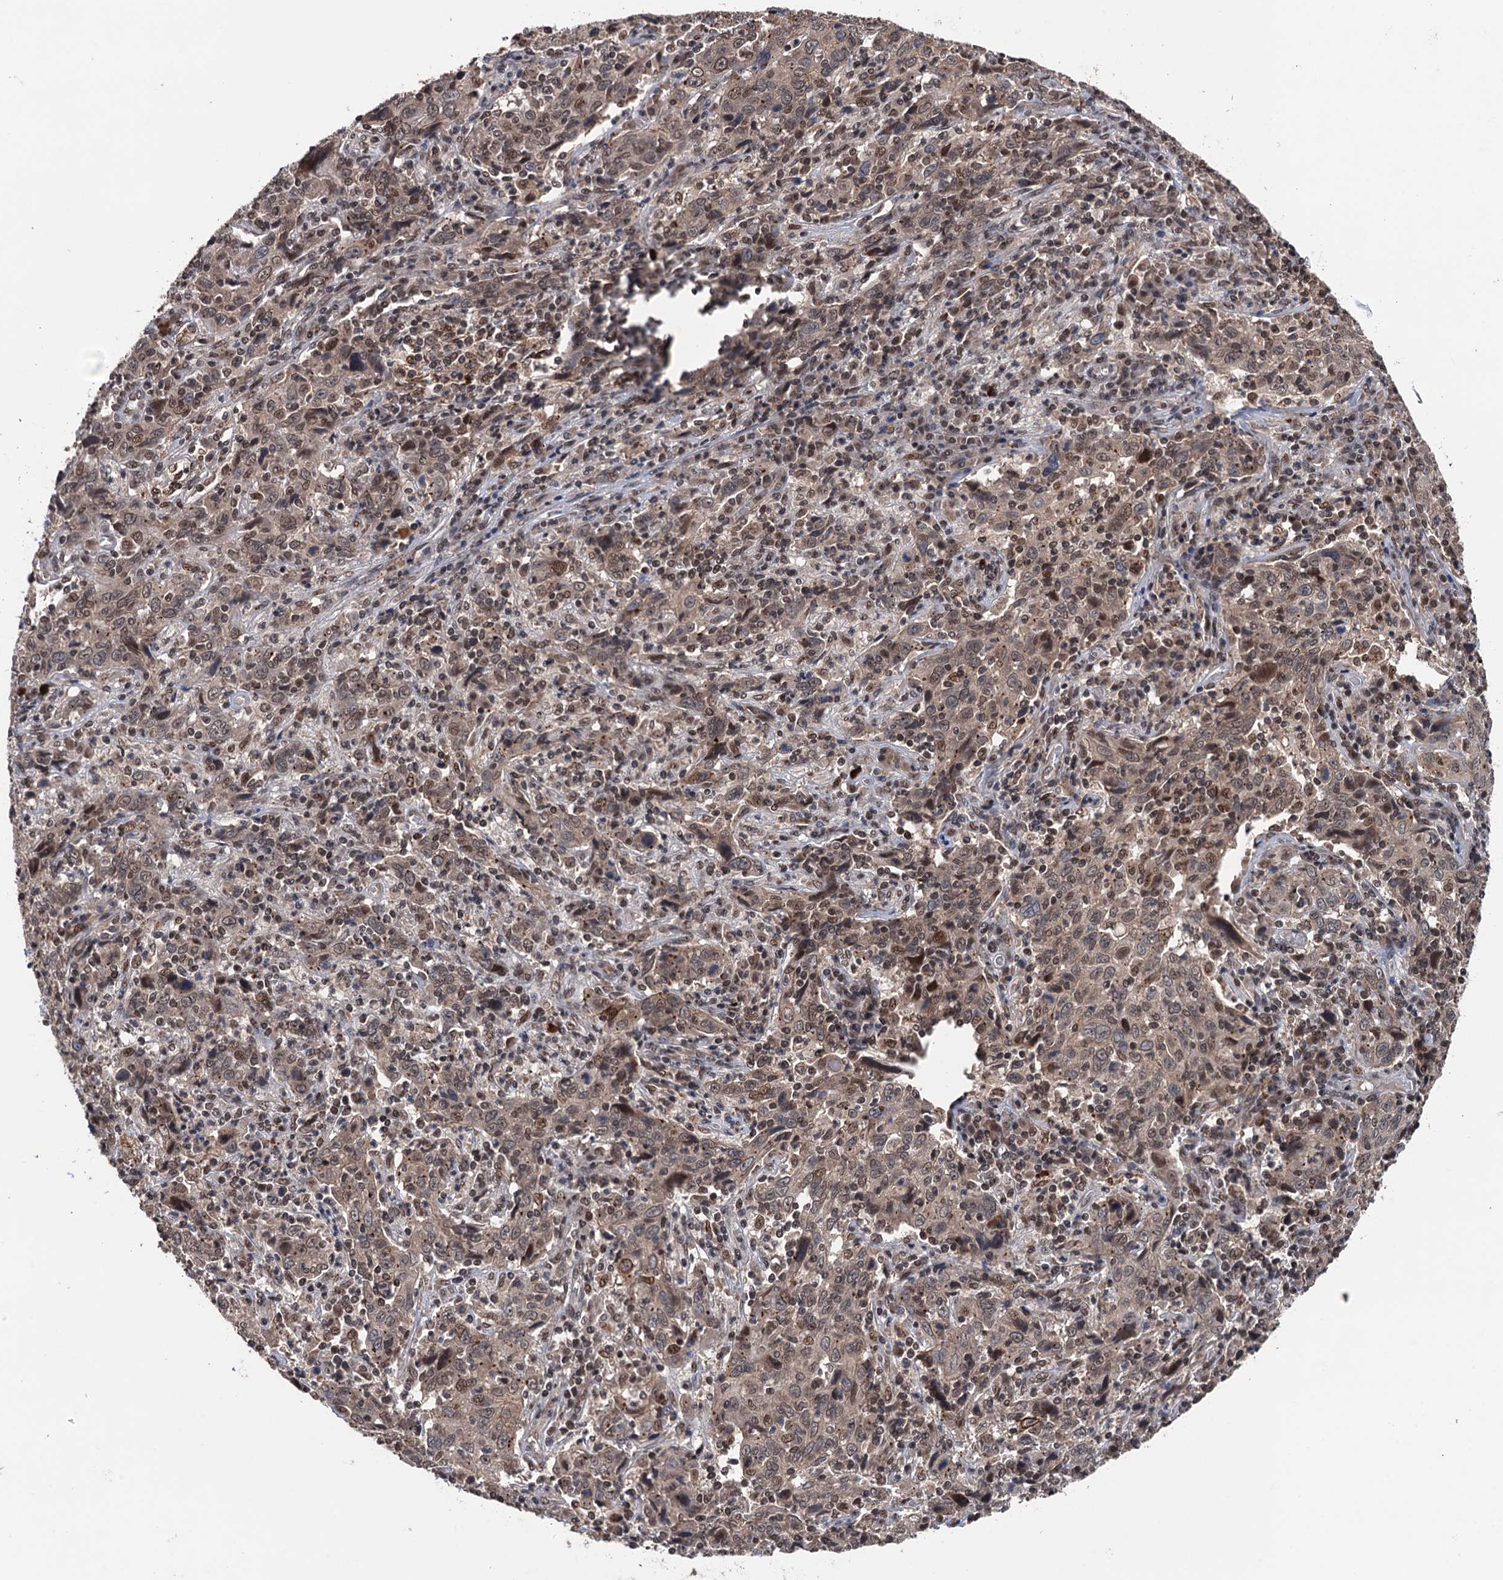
{"staining": {"intensity": "moderate", "quantity": "<25%", "location": "nuclear"}, "tissue": "cervical cancer", "cell_type": "Tumor cells", "image_type": "cancer", "snomed": [{"axis": "morphology", "description": "Squamous cell carcinoma, NOS"}, {"axis": "topography", "description": "Cervix"}], "caption": "Immunohistochemistry (IHC) staining of cervical squamous cell carcinoma, which displays low levels of moderate nuclear expression in approximately <25% of tumor cells indicating moderate nuclear protein staining. The staining was performed using DAB (3,3'-diaminobenzidine) (brown) for protein detection and nuclei were counterstained in hematoxylin (blue).", "gene": "RASSF4", "patient": {"sex": "female", "age": 46}}